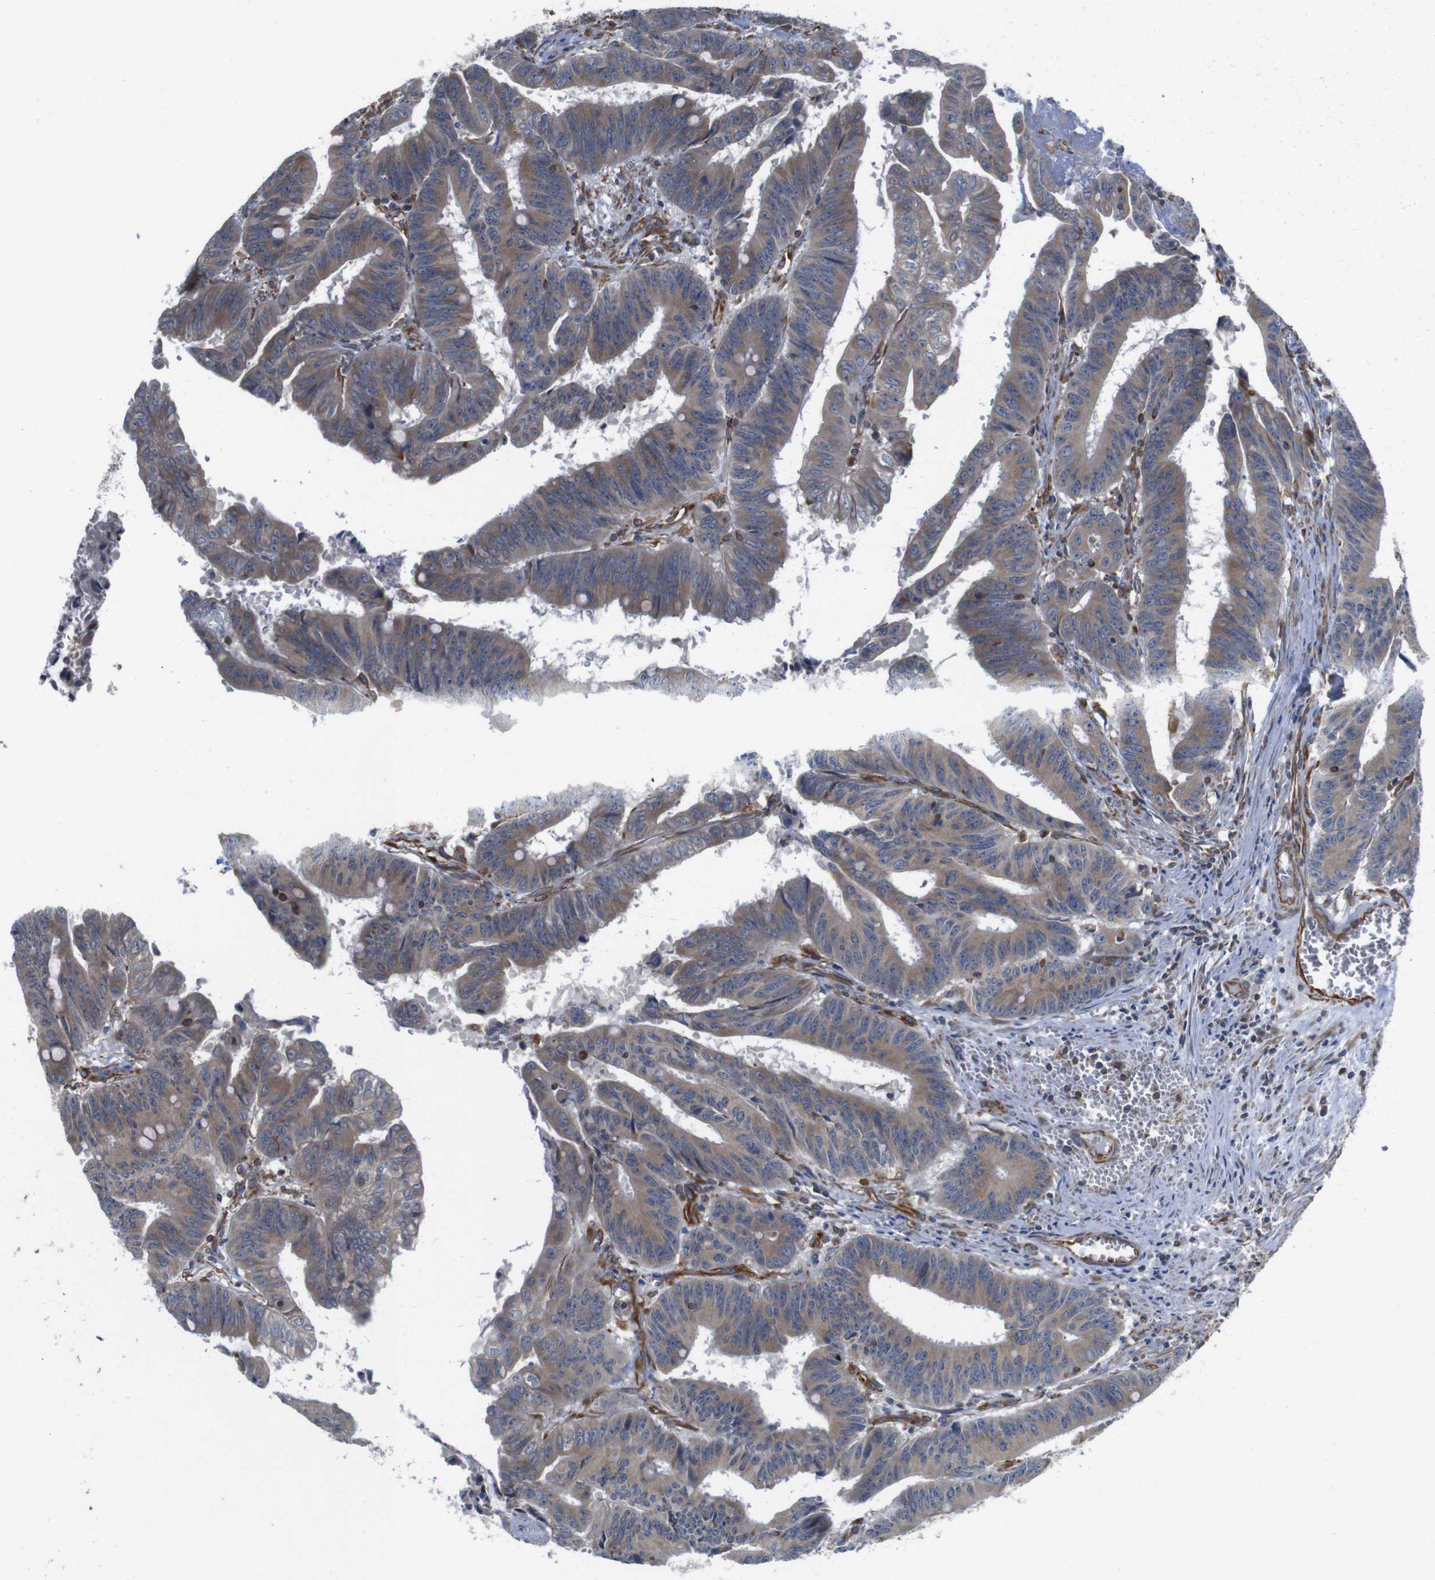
{"staining": {"intensity": "weak", "quantity": ">75%", "location": "cytoplasmic/membranous"}, "tissue": "colorectal cancer", "cell_type": "Tumor cells", "image_type": "cancer", "snomed": [{"axis": "morphology", "description": "Adenocarcinoma, NOS"}, {"axis": "topography", "description": "Colon"}], "caption": "Immunohistochemical staining of colorectal cancer displays low levels of weak cytoplasmic/membranous staining in approximately >75% of tumor cells.", "gene": "POMK", "patient": {"sex": "male", "age": 45}}